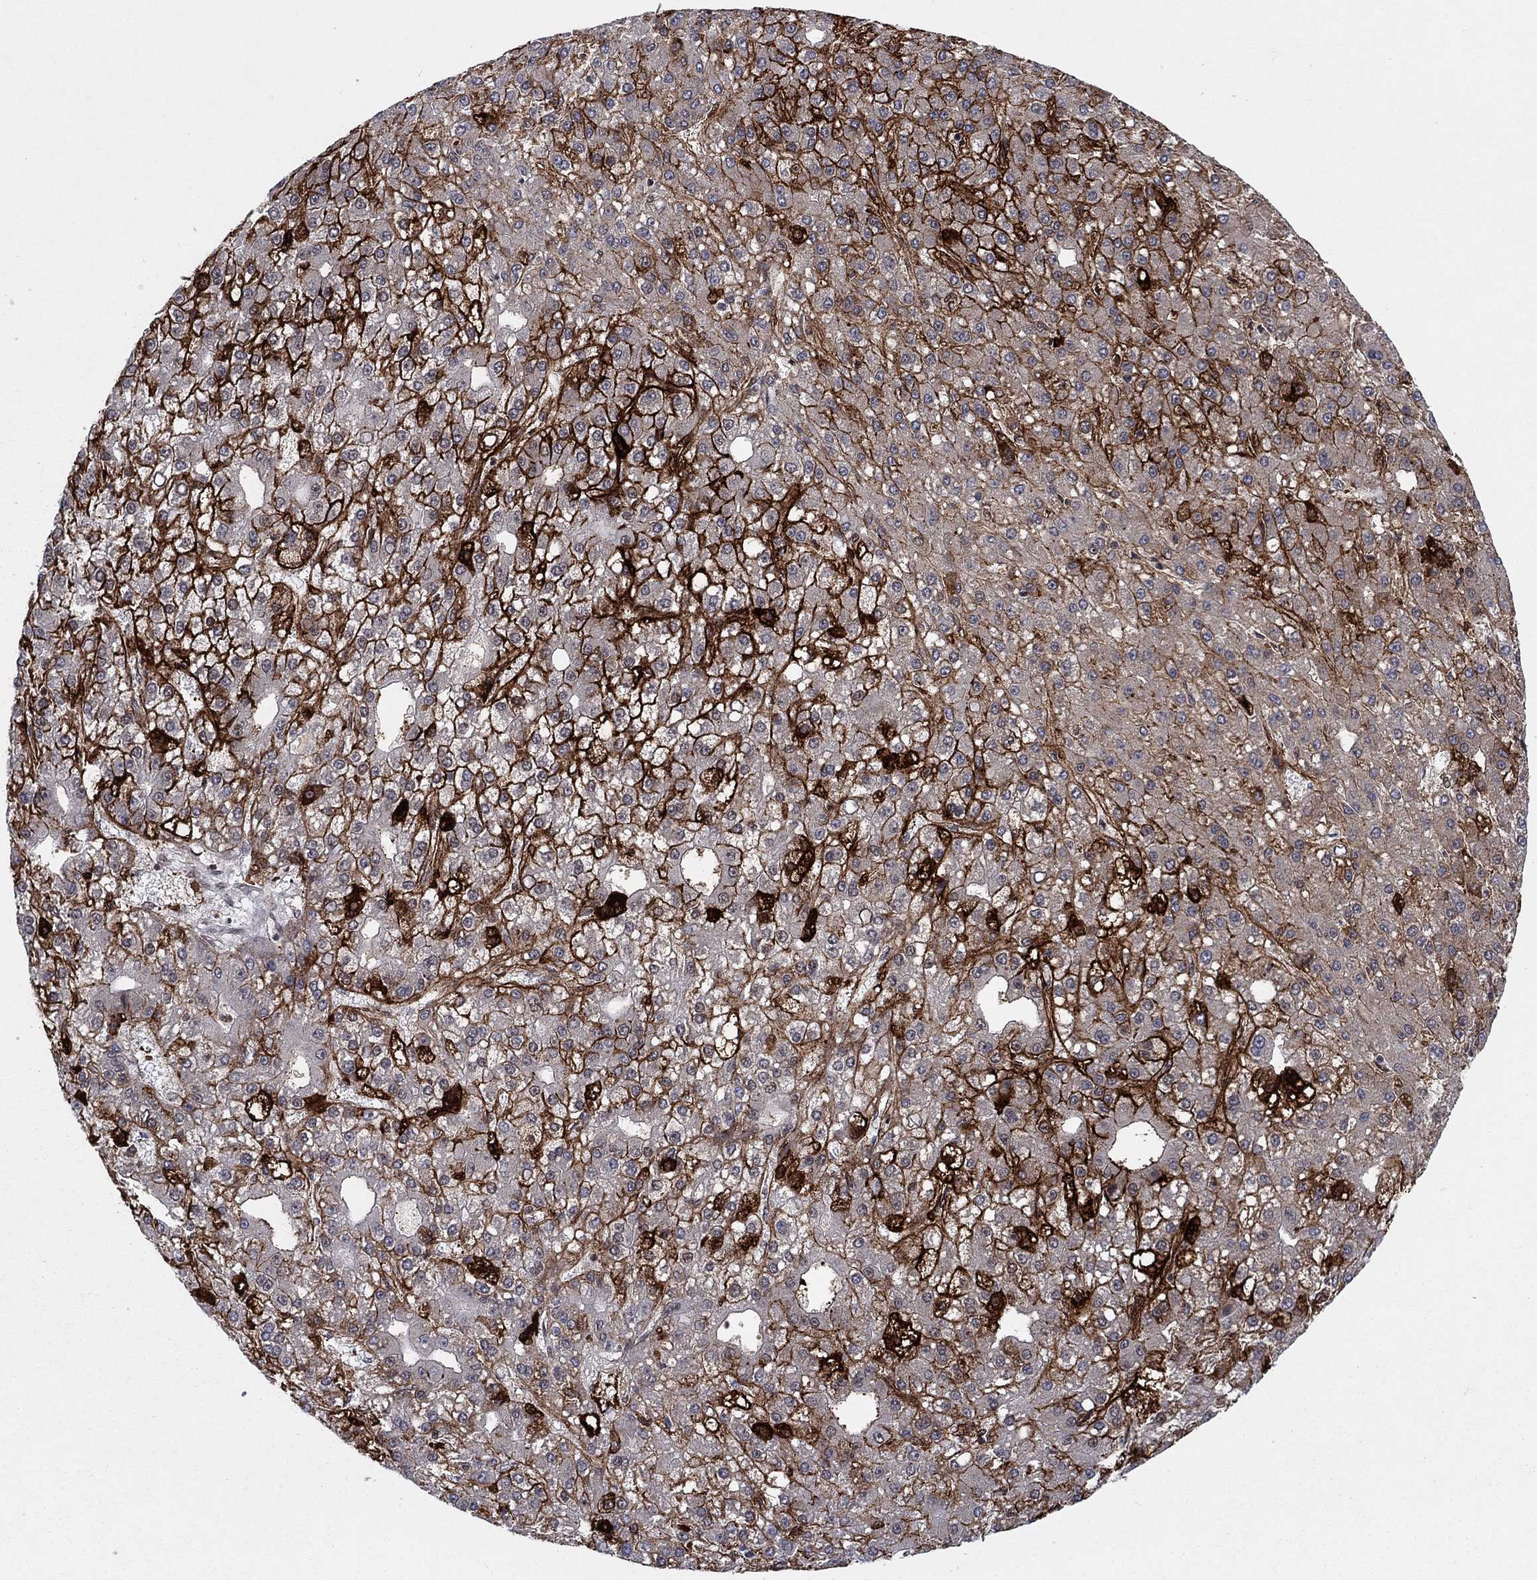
{"staining": {"intensity": "strong", "quantity": "25%-75%", "location": "cytoplasmic/membranous"}, "tissue": "liver cancer", "cell_type": "Tumor cells", "image_type": "cancer", "snomed": [{"axis": "morphology", "description": "Carcinoma, Hepatocellular, NOS"}, {"axis": "topography", "description": "Liver"}], "caption": "Immunohistochemical staining of human liver cancer (hepatocellular carcinoma) displays high levels of strong cytoplasmic/membranous staining in about 25%-75% of tumor cells.", "gene": "SDC1", "patient": {"sex": "male", "age": 67}}